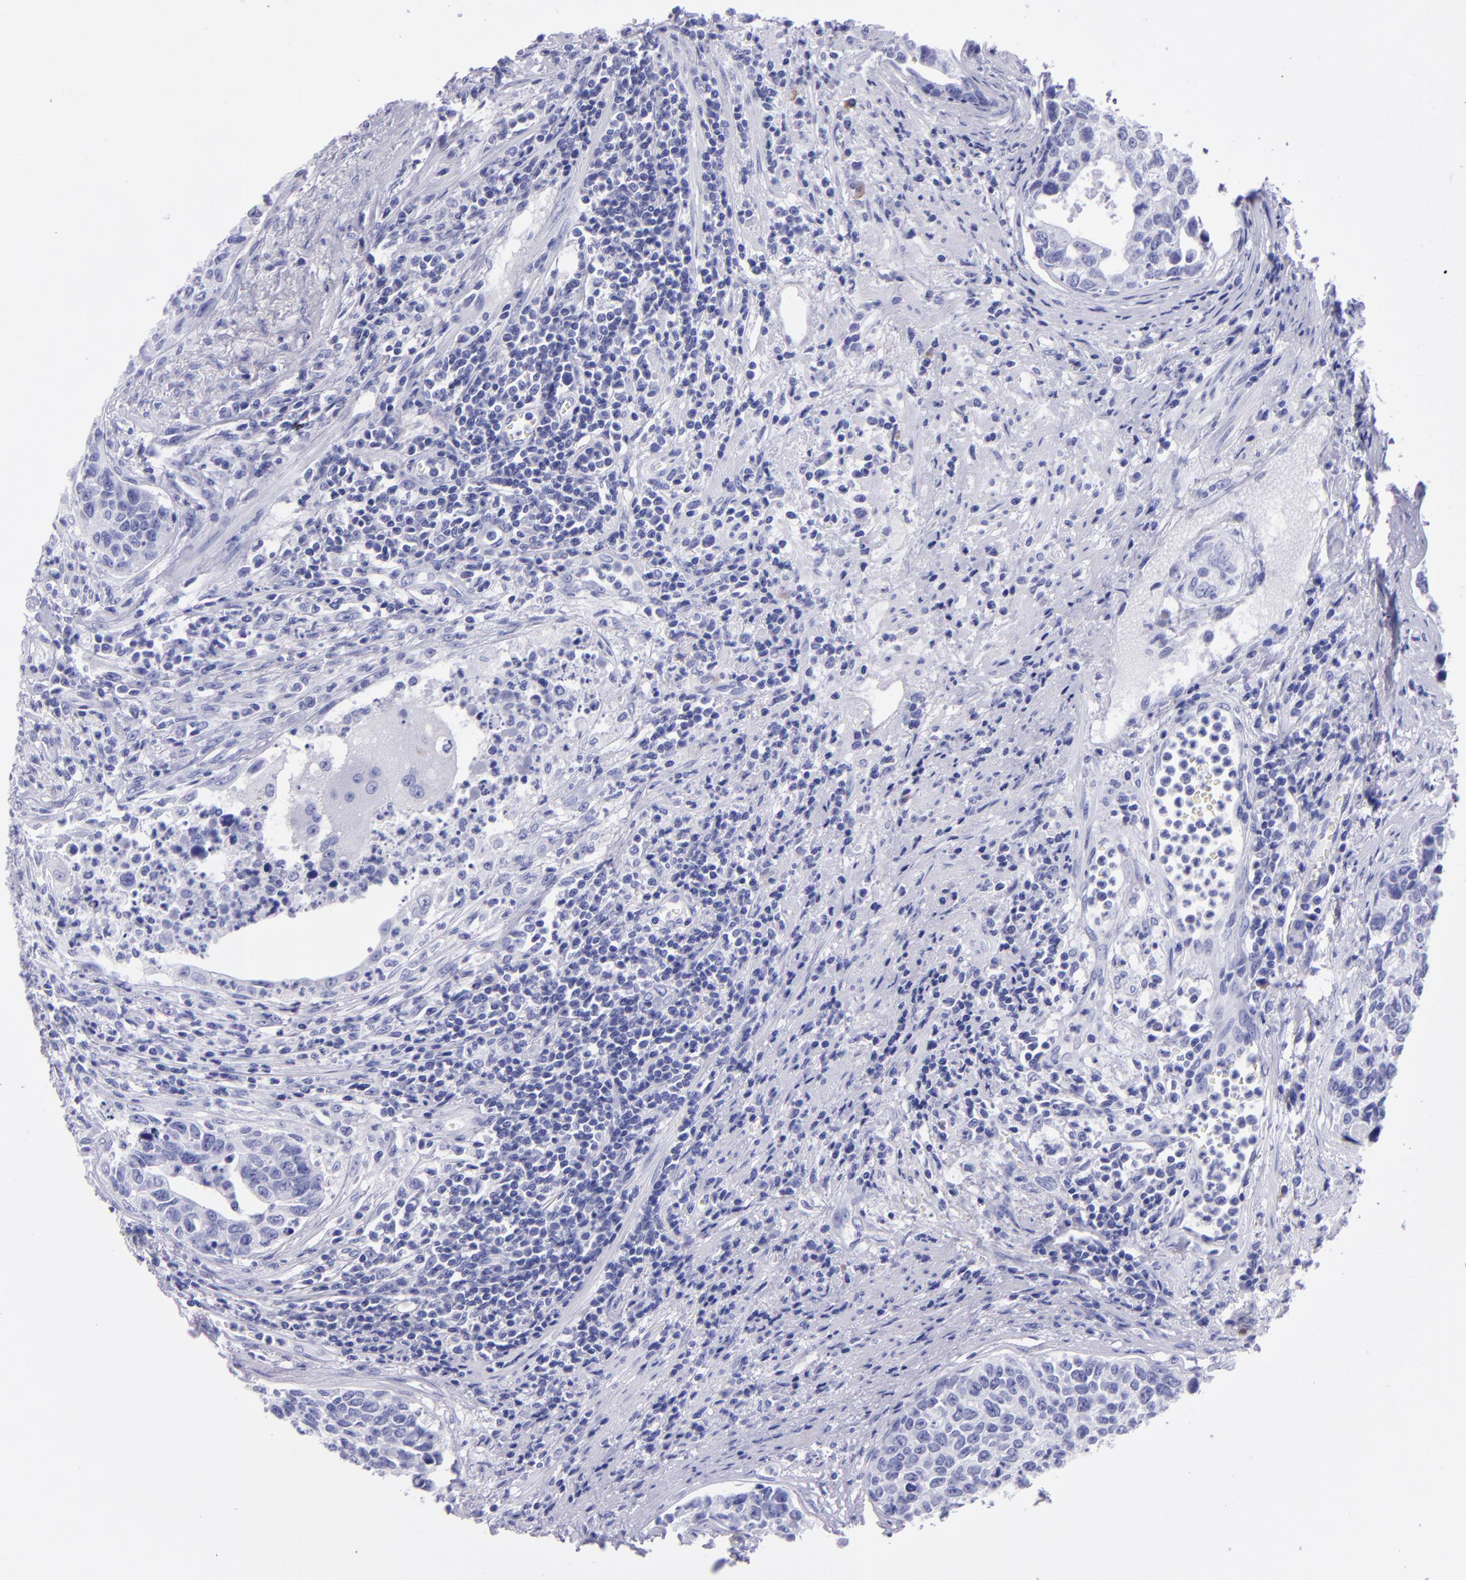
{"staining": {"intensity": "negative", "quantity": "none", "location": "none"}, "tissue": "urothelial cancer", "cell_type": "Tumor cells", "image_type": "cancer", "snomed": [{"axis": "morphology", "description": "Urothelial carcinoma, High grade"}, {"axis": "topography", "description": "Urinary bladder"}], "caption": "This photomicrograph is of urothelial cancer stained with immunohistochemistry to label a protein in brown with the nuclei are counter-stained blue. There is no expression in tumor cells.", "gene": "TYRP1", "patient": {"sex": "male", "age": 81}}